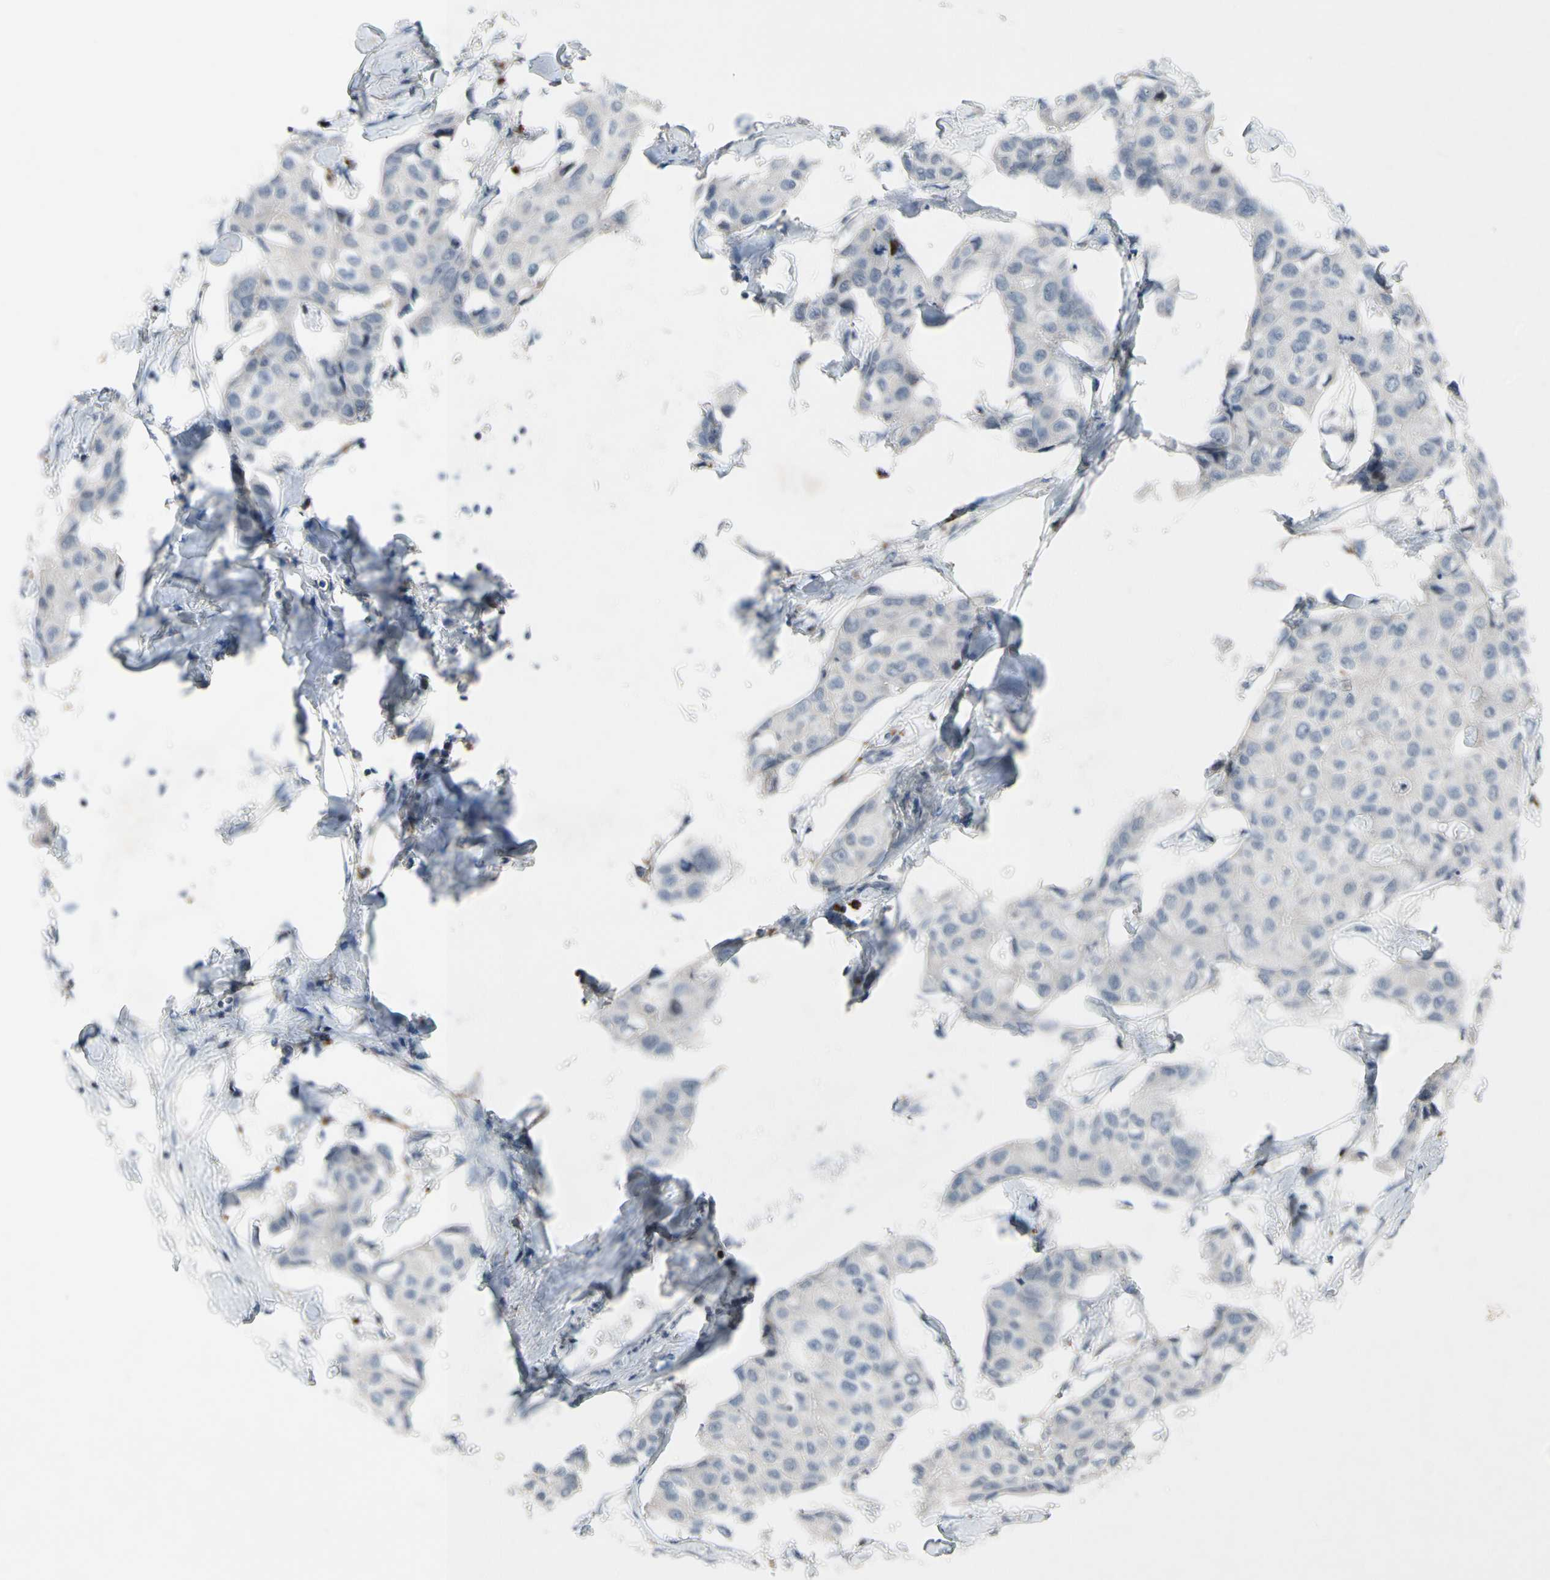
{"staining": {"intensity": "negative", "quantity": "none", "location": "none"}, "tissue": "breast cancer", "cell_type": "Tumor cells", "image_type": "cancer", "snomed": [{"axis": "morphology", "description": "Duct carcinoma"}, {"axis": "topography", "description": "Breast"}], "caption": "Immunohistochemistry image of infiltrating ductal carcinoma (breast) stained for a protein (brown), which reveals no expression in tumor cells. Brightfield microscopy of IHC stained with DAB (3,3'-diaminobenzidine) (brown) and hematoxylin (blue), captured at high magnification.", "gene": "MUTYH", "patient": {"sex": "female", "age": 80}}